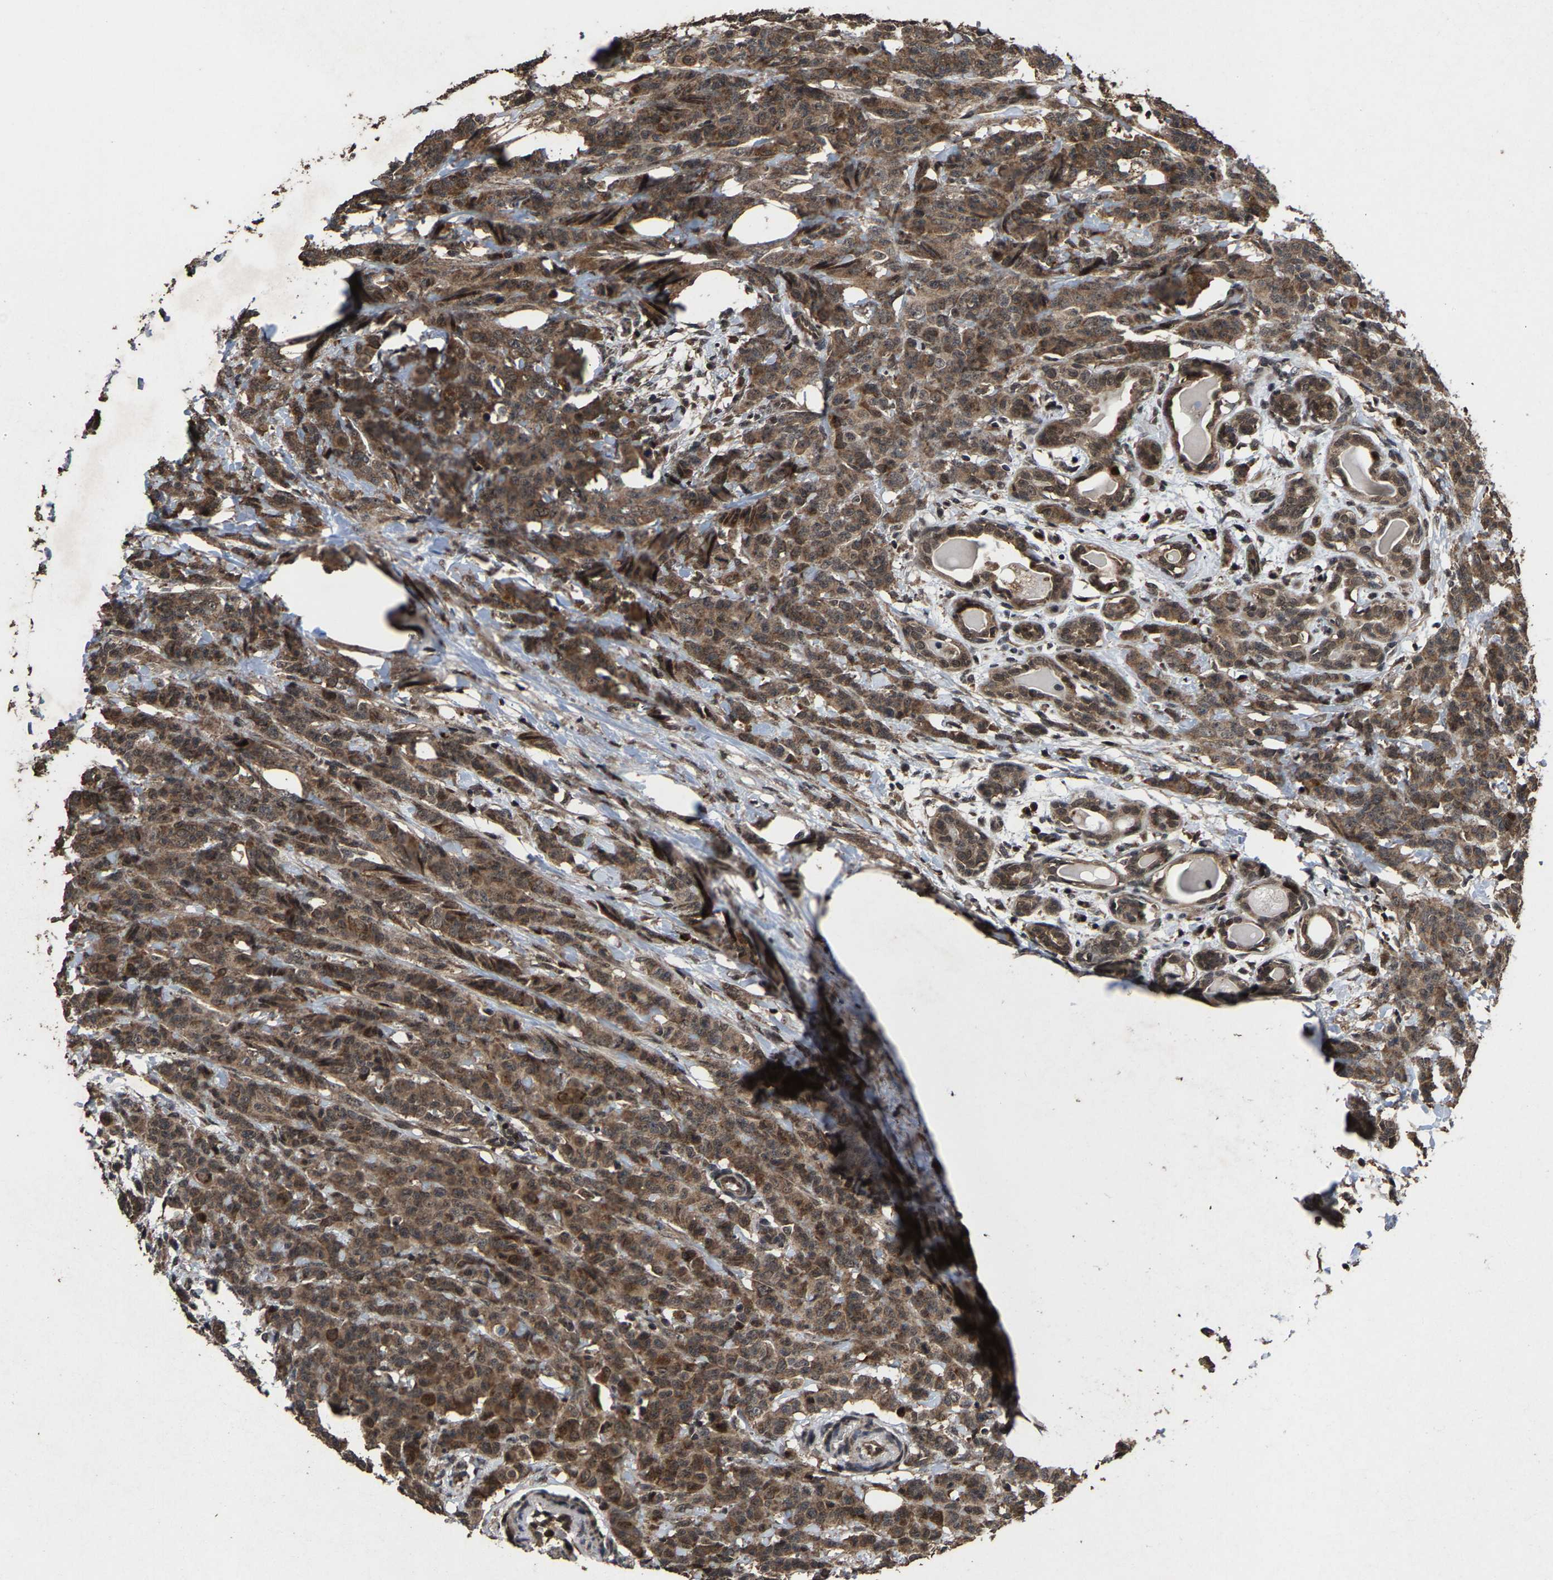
{"staining": {"intensity": "moderate", "quantity": ">75%", "location": "cytoplasmic/membranous"}, "tissue": "breast cancer", "cell_type": "Tumor cells", "image_type": "cancer", "snomed": [{"axis": "morphology", "description": "Normal tissue, NOS"}, {"axis": "morphology", "description": "Duct carcinoma"}, {"axis": "topography", "description": "Breast"}], "caption": "An immunohistochemistry micrograph of neoplastic tissue is shown. Protein staining in brown labels moderate cytoplasmic/membranous positivity in breast cancer (invasive ductal carcinoma) within tumor cells.", "gene": "HAUS6", "patient": {"sex": "female", "age": 40}}